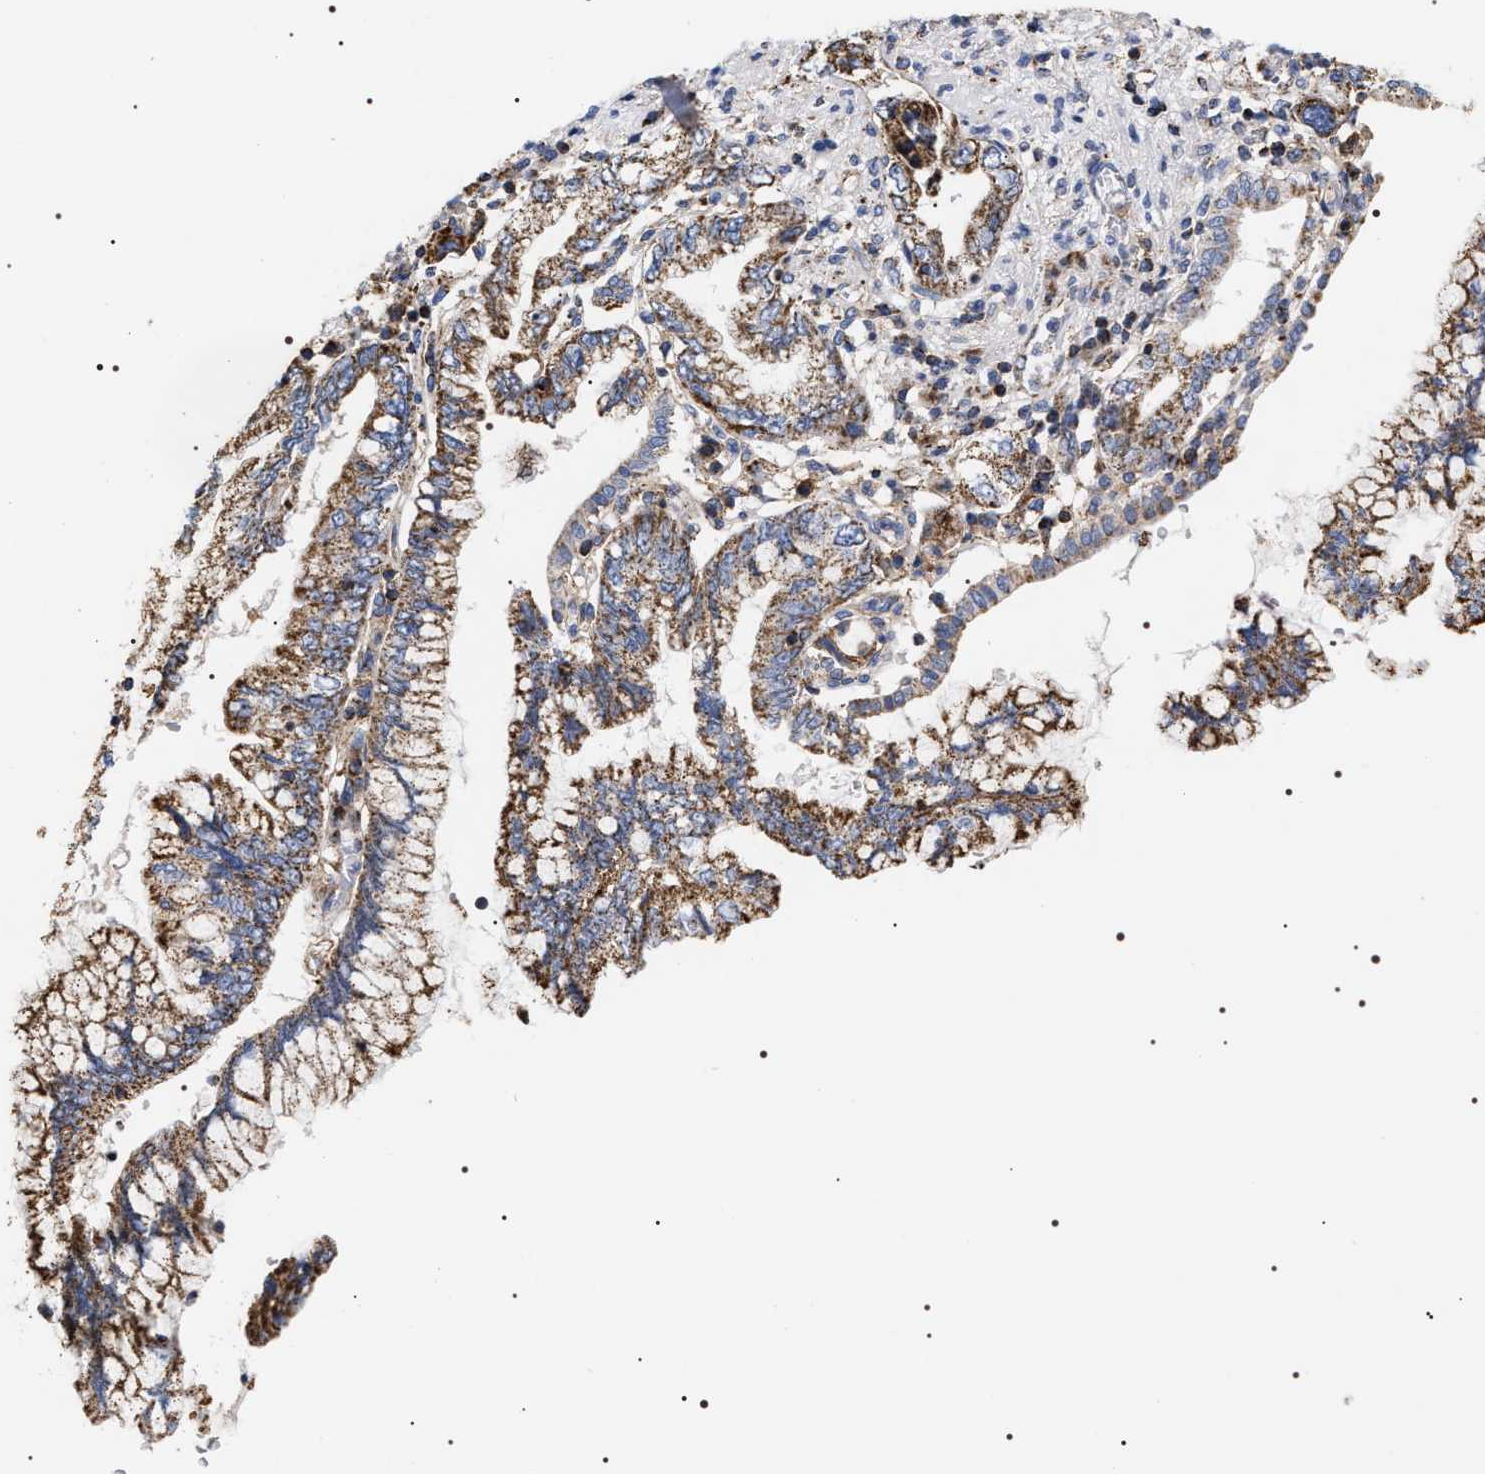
{"staining": {"intensity": "moderate", "quantity": ">75%", "location": "cytoplasmic/membranous"}, "tissue": "pancreatic cancer", "cell_type": "Tumor cells", "image_type": "cancer", "snomed": [{"axis": "morphology", "description": "Adenocarcinoma, NOS"}, {"axis": "topography", "description": "Pancreas"}], "caption": "IHC micrograph of neoplastic tissue: human adenocarcinoma (pancreatic) stained using immunohistochemistry displays medium levels of moderate protein expression localized specifically in the cytoplasmic/membranous of tumor cells, appearing as a cytoplasmic/membranous brown color.", "gene": "COG5", "patient": {"sex": "female", "age": 73}}